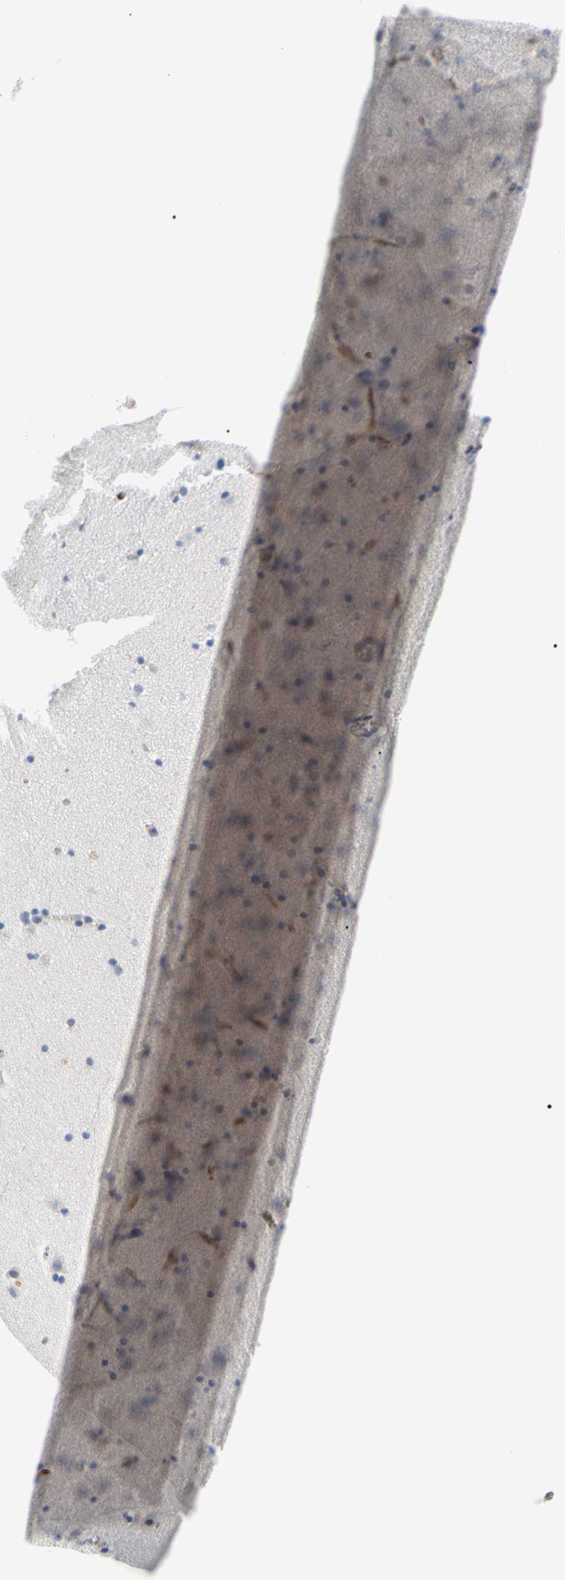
{"staining": {"intensity": "negative", "quantity": "none", "location": "none"}, "tissue": "caudate", "cell_type": "Glial cells", "image_type": "normal", "snomed": [{"axis": "morphology", "description": "Normal tissue, NOS"}, {"axis": "topography", "description": "Lateral ventricle wall"}], "caption": "DAB (3,3'-diaminobenzidine) immunohistochemical staining of normal caudate demonstrates no significant expression in glial cells.", "gene": "MCL1", "patient": {"sex": "male", "age": 45}}